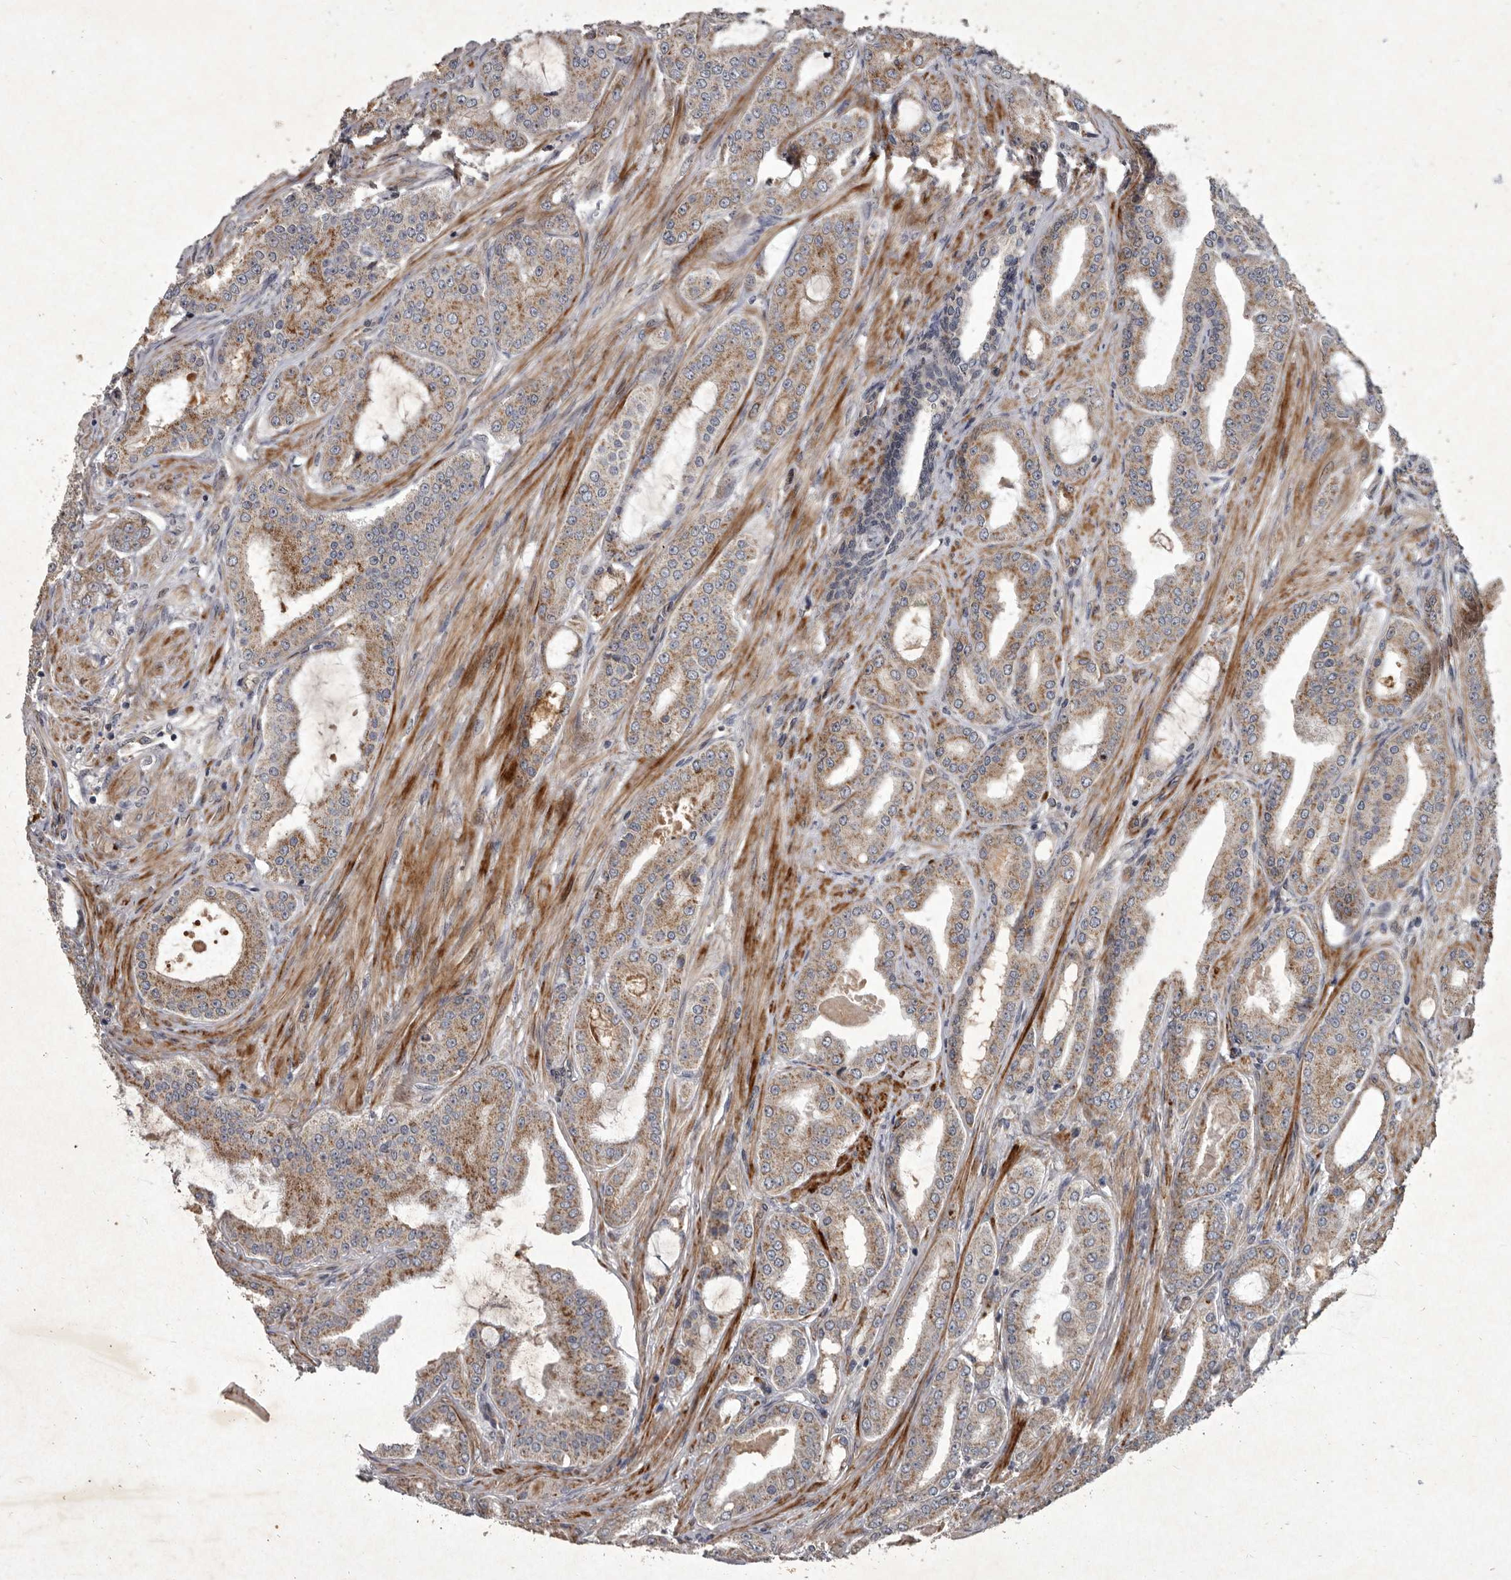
{"staining": {"intensity": "moderate", "quantity": ">75%", "location": "cytoplasmic/membranous"}, "tissue": "prostate cancer", "cell_type": "Tumor cells", "image_type": "cancer", "snomed": [{"axis": "morphology", "description": "Adenocarcinoma, High grade"}, {"axis": "topography", "description": "Prostate"}], "caption": "Immunohistochemistry (IHC) image of neoplastic tissue: human prostate cancer (high-grade adenocarcinoma) stained using immunohistochemistry (IHC) shows medium levels of moderate protein expression localized specifically in the cytoplasmic/membranous of tumor cells, appearing as a cytoplasmic/membranous brown color.", "gene": "MRPS15", "patient": {"sex": "male", "age": 60}}